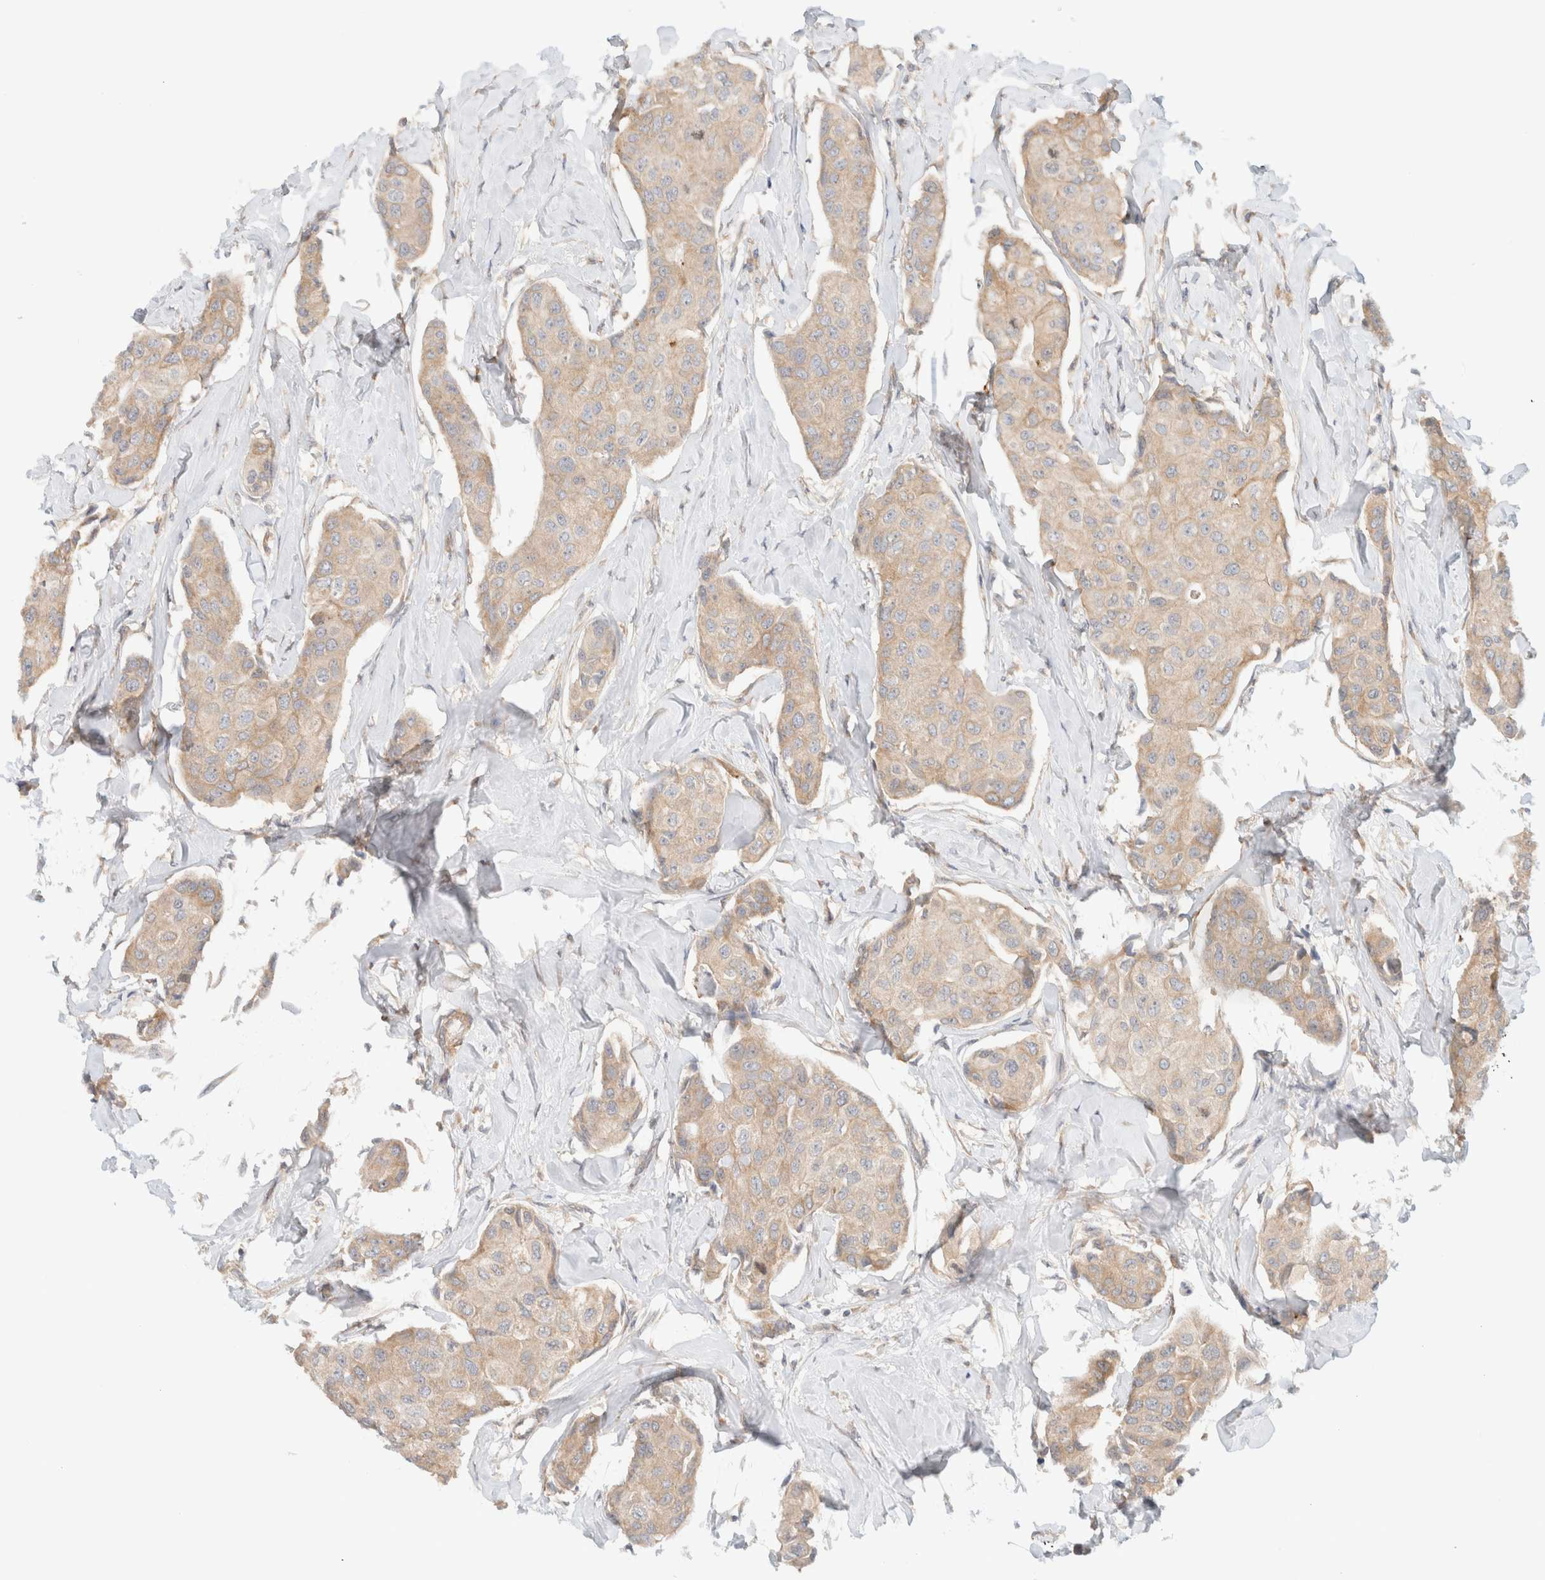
{"staining": {"intensity": "weak", "quantity": ">75%", "location": "cytoplasmic/membranous"}, "tissue": "breast cancer", "cell_type": "Tumor cells", "image_type": "cancer", "snomed": [{"axis": "morphology", "description": "Duct carcinoma"}, {"axis": "topography", "description": "Breast"}], "caption": "This histopathology image shows IHC staining of human breast cancer (infiltrating ductal carcinoma), with low weak cytoplasmic/membranous staining in about >75% of tumor cells.", "gene": "MARK3", "patient": {"sex": "female", "age": 80}}